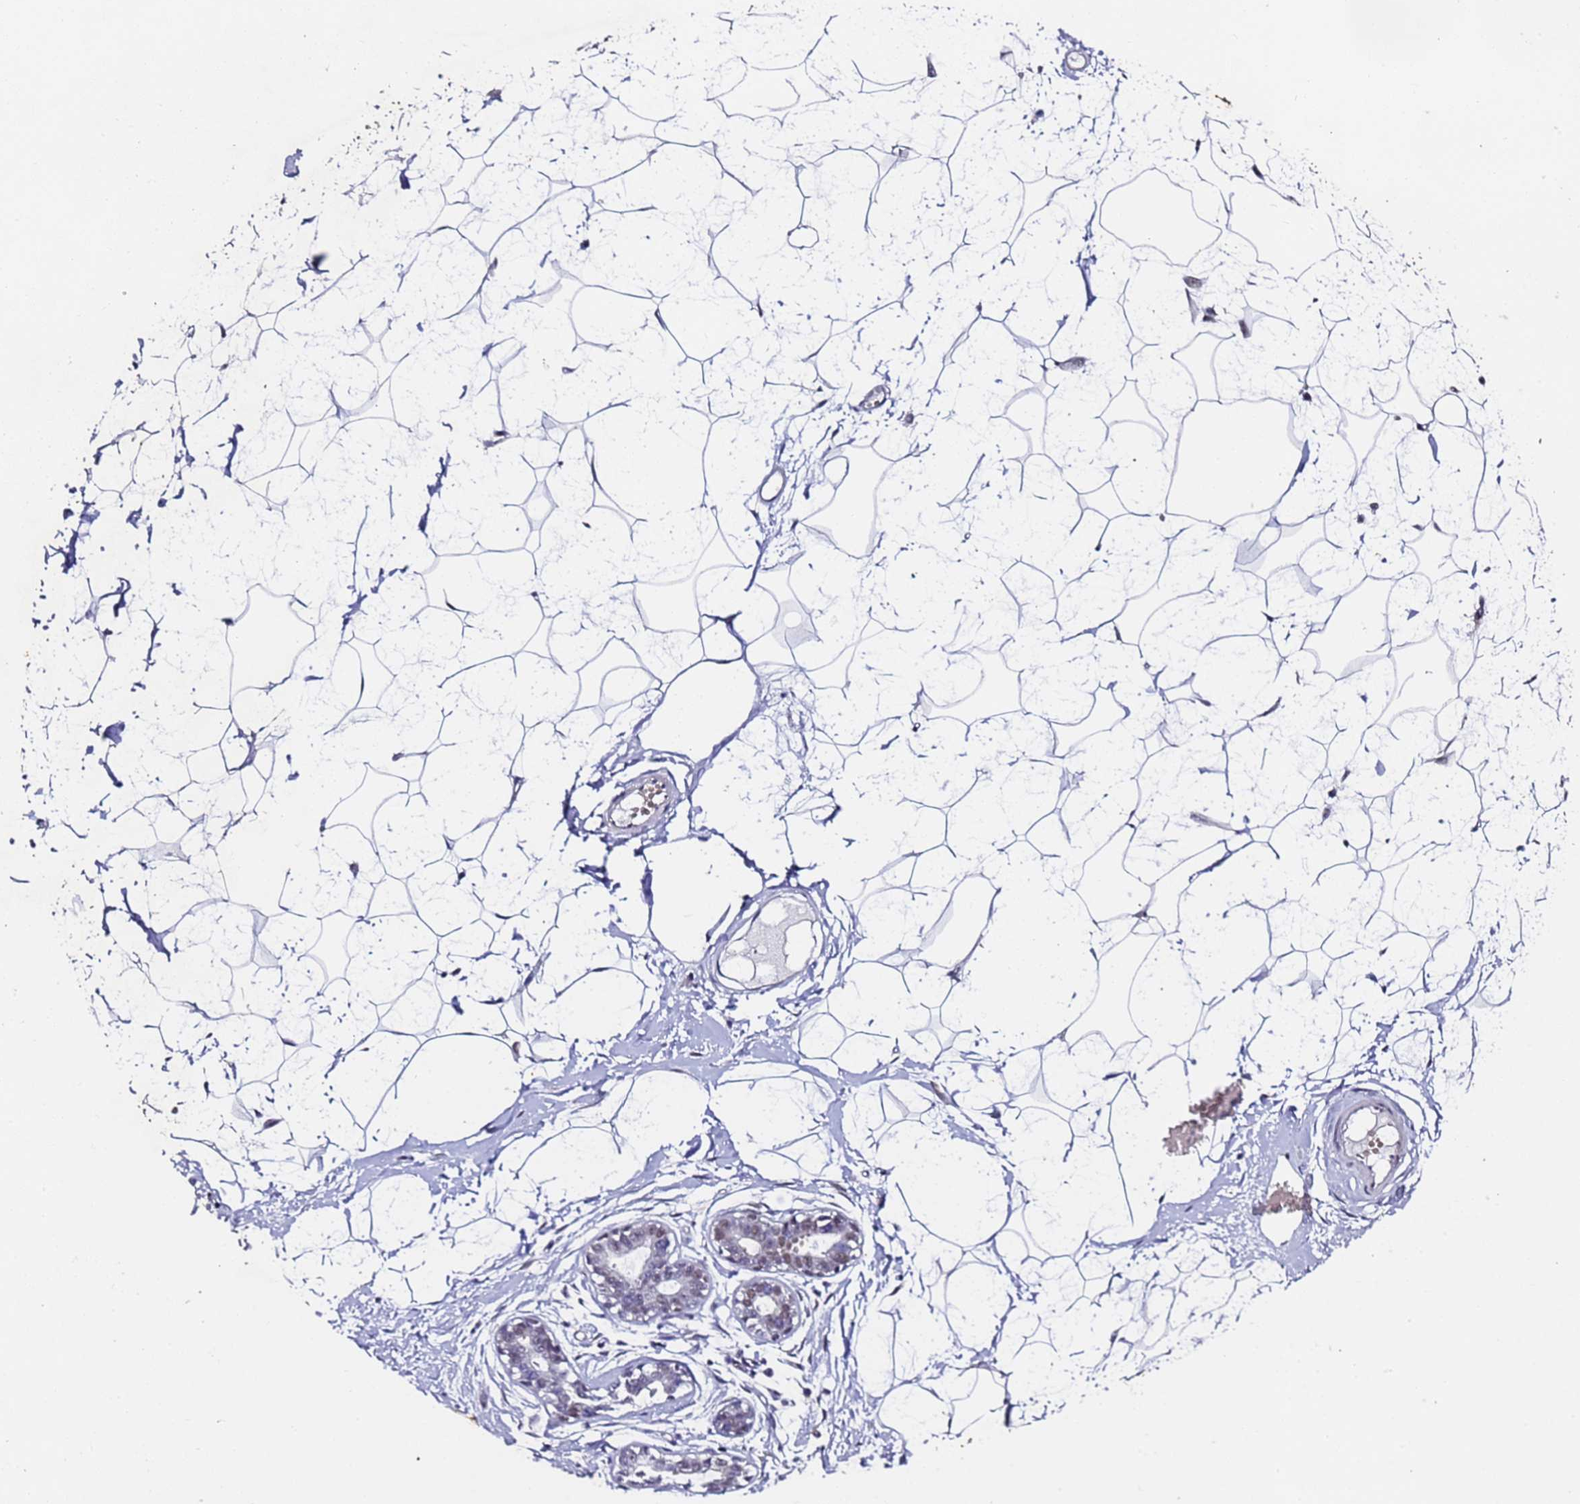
{"staining": {"intensity": "negative", "quantity": "none", "location": "none"}, "tissue": "breast", "cell_type": "Adipocytes", "image_type": "normal", "snomed": [{"axis": "morphology", "description": "Normal tissue, NOS"}, {"axis": "morphology", "description": "Adenoma, NOS"}, {"axis": "topography", "description": "Breast"}], "caption": "The histopathology image demonstrates no staining of adipocytes in benign breast.", "gene": "FNBP4", "patient": {"sex": "female", "age": 23}}